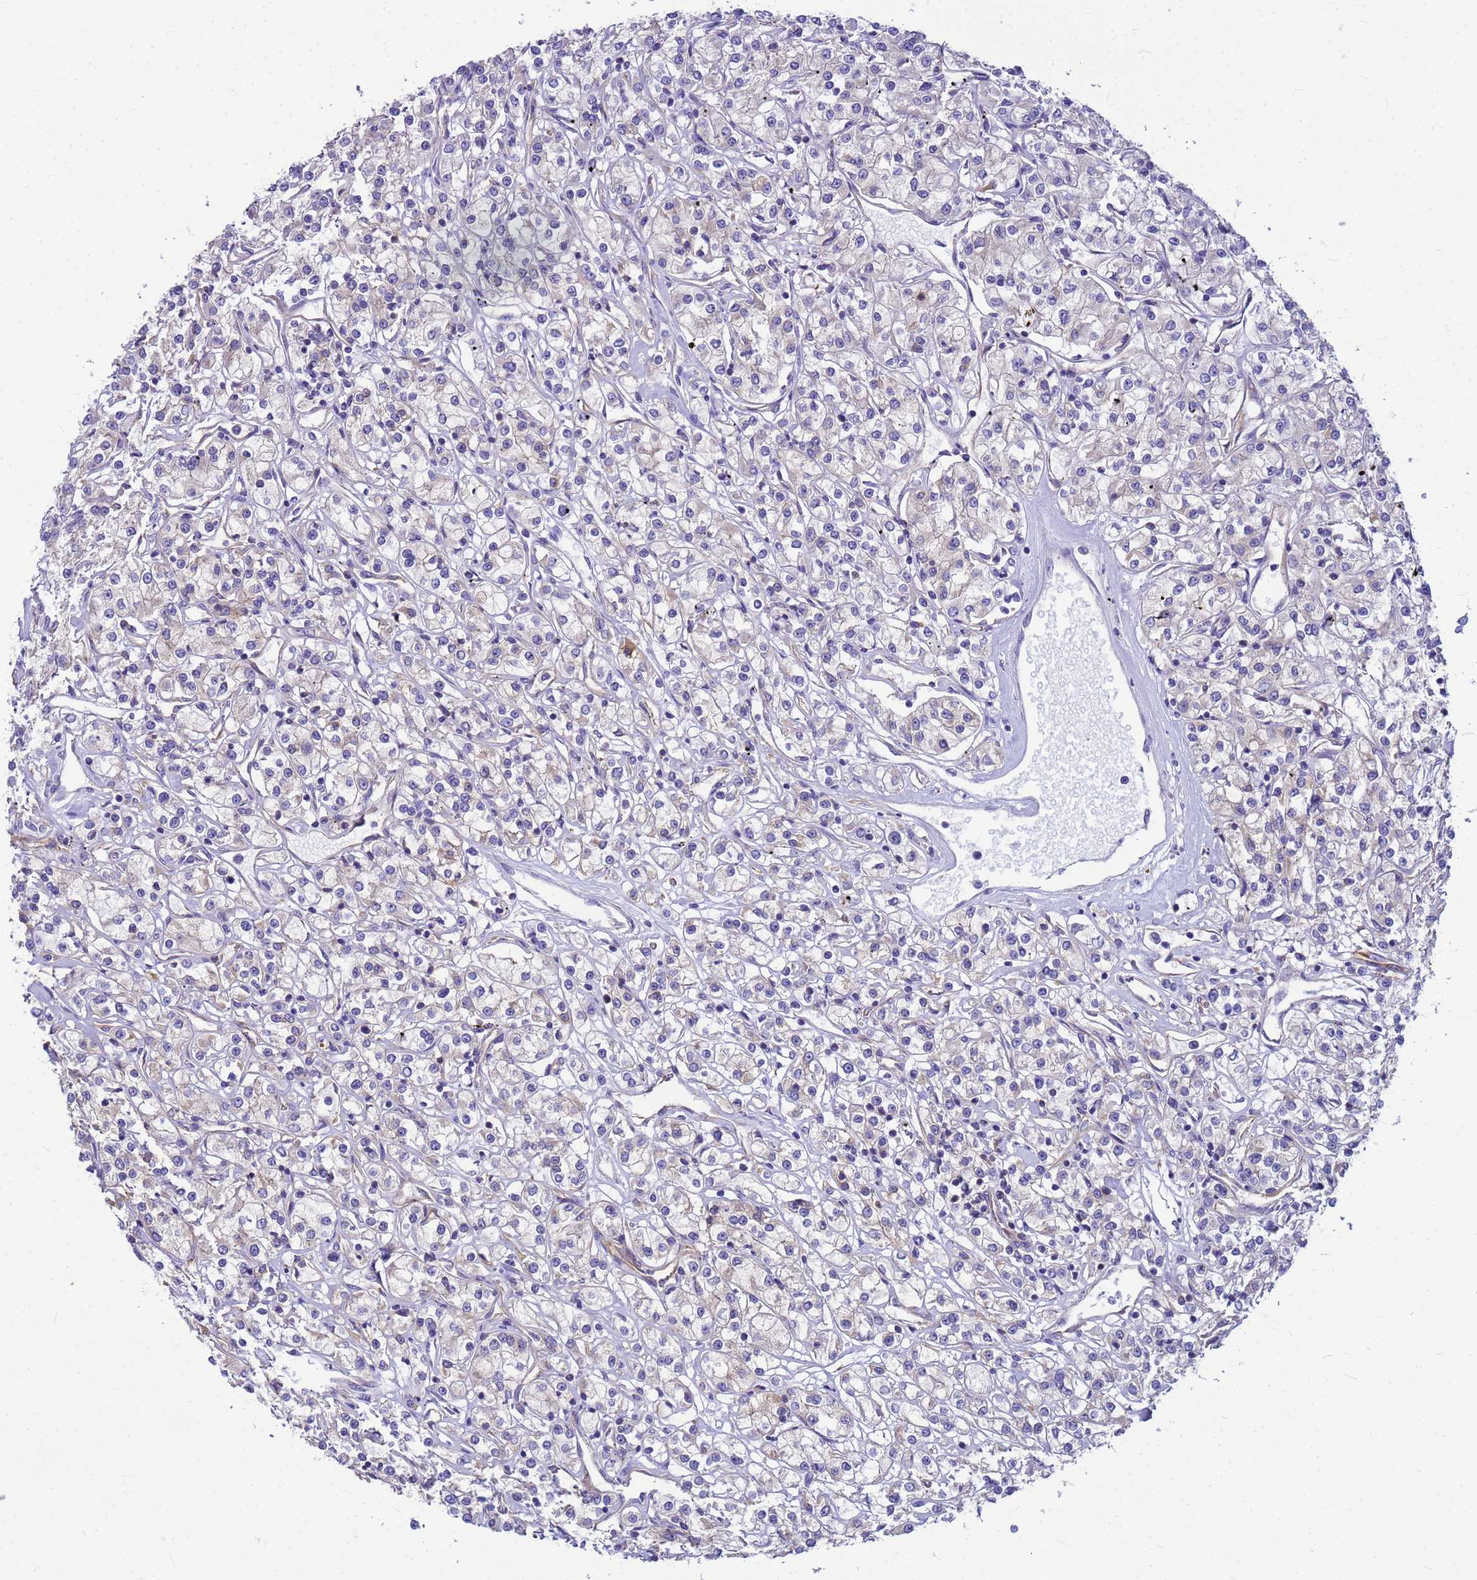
{"staining": {"intensity": "moderate", "quantity": "<25%", "location": "cytoplasmic/membranous"}, "tissue": "renal cancer", "cell_type": "Tumor cells", "image_type": "cancer", "snomed": [{"axis": "morphology", "description": "Adenocarcinoma, NOS"}, {"axis": "topography", "description": "Kidney"}], "caption": "This is an image of immunohistochemistry staining of adenocarcinoma (renal), which shows moderate expression in the cytoplasmic/membranous of tumor cells.", "gene": "TUBB1", "patient": {"sex": "female", "age": 59}}